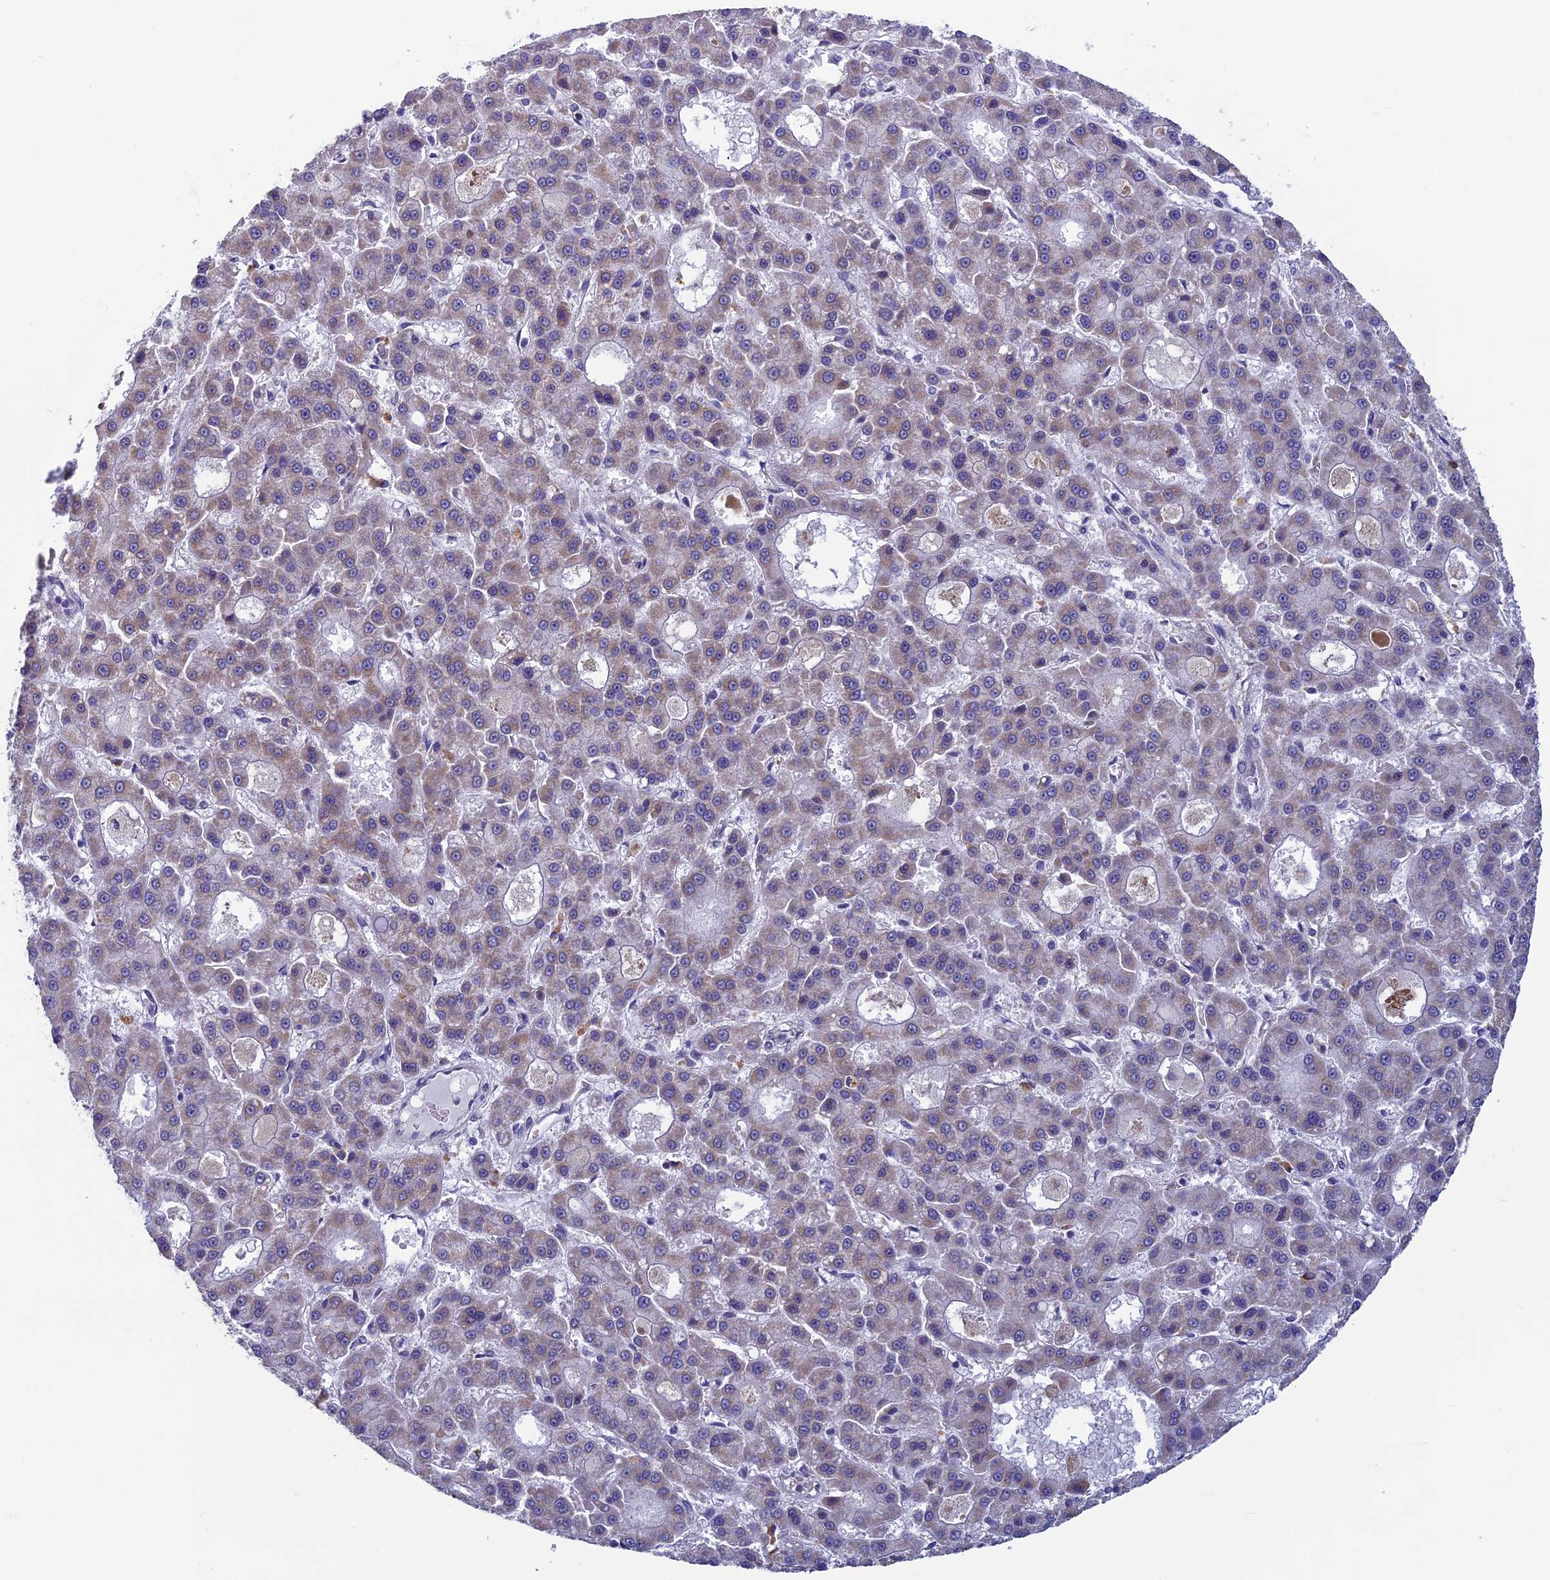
{"staining": {"intensity": "weak", "quantity": "<25%", "location": "cytoplasmic/membranous"}, "tissue": "liver cancer", "cell_type": "Tumor cells", "image_type": "cancer", "snomed": [{"axis": "morphology", "description": "Carcinoma, Hepatocellular, NOS"}, {"axis": "topography", "description": "Liver"}], "caption": "This is a micrograph of immunohistochemistry staining of liver hepatocellular carcinoma, which shows no expression in tumor cells. (DAB immunohistochemistry (IHC) with hematoxylin counter stain).", "gene": "MFSD12", "patient": {"sex": "male", "age": 70}}